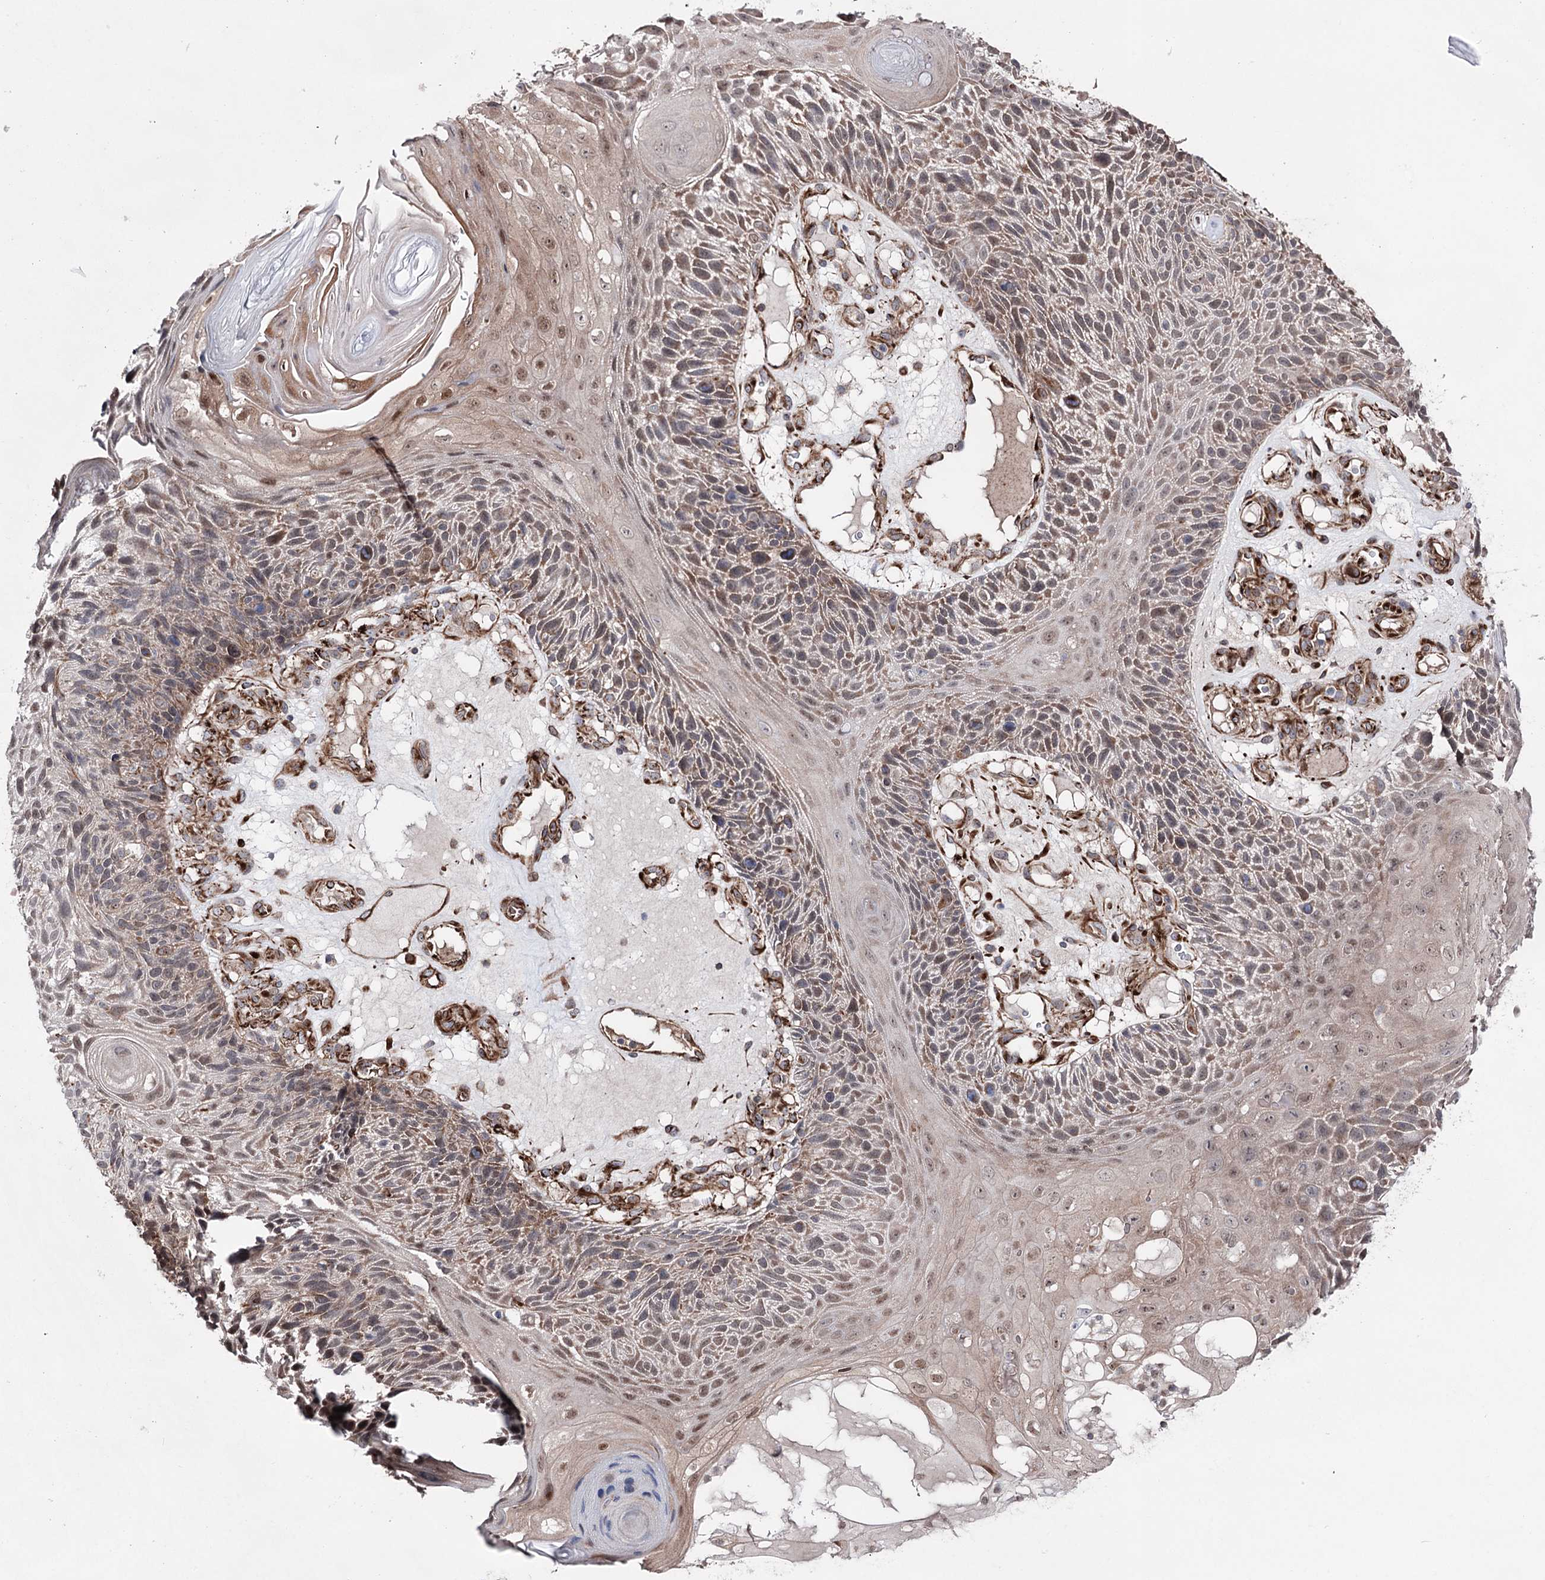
{"staining": {"intensity": "moderate", "quantity": ">75%", "location": "cytoplasmic/membranous,nuclear"}, "tissue": "skin cancer", "cell_type": "Tumor cells", "image_type": "cancer", "snomed": [{"axis": "morphology", "description": "Squamous cell carcinoma, NOS"}, {"axis": "topography", "description": "Skin"}], "caption": "Brown immunohistochemical staining in skin cancer displays moderate cytoplasmic/membranous and nuclear expression in approximately >75% of tumor cells. The staining is performed using DAB brown chromogen to label protein expression. The nuclei are counter-stained blue using hematoxylin.", "gene": "MIB1", "patient": {"sex": "female", "age": 88}}